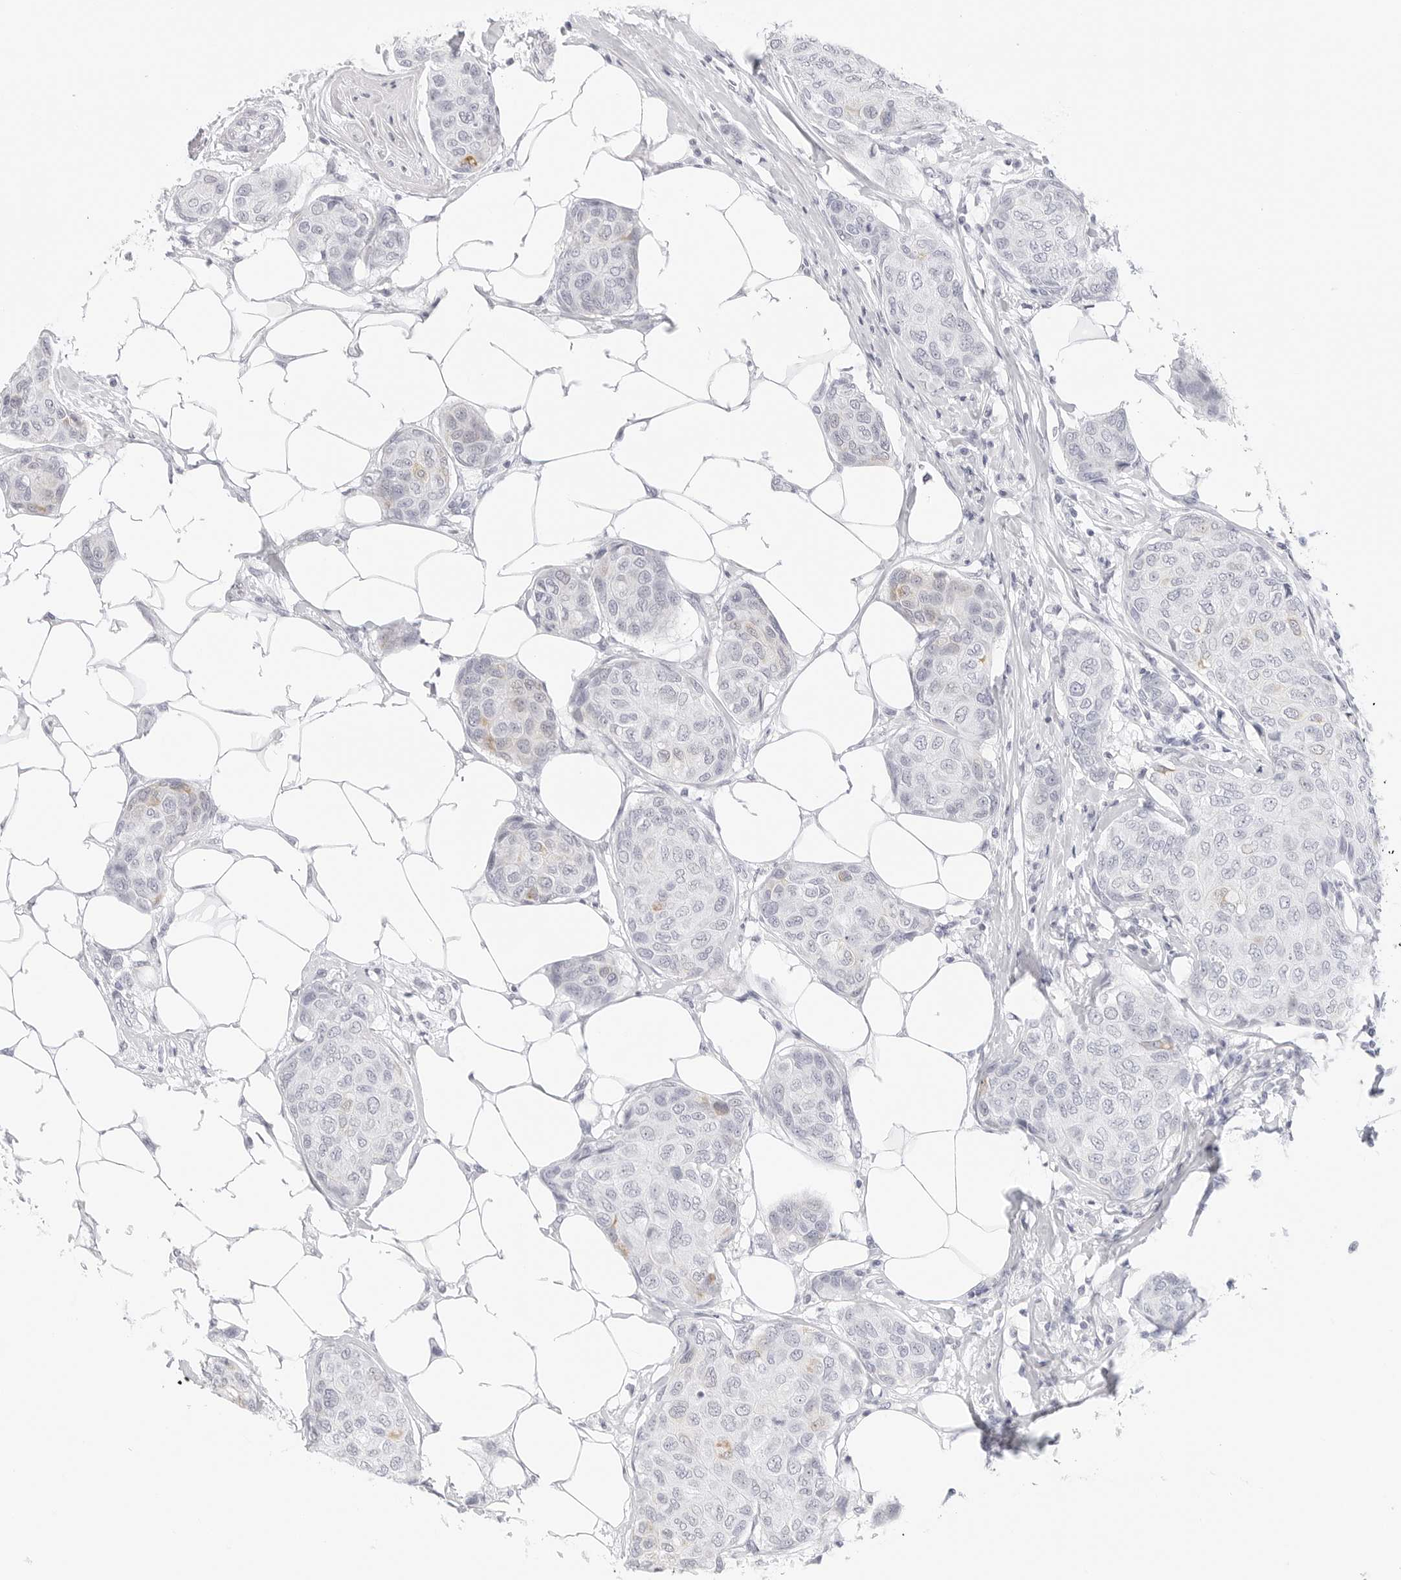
{"staining": {"intensity": "weak", "quantity": "<25%", "location": "cytoplasmic/membranous"}, "tissue": "breast cancer", "cell_type": "Tumor cells", "image_type": "cancer", "snomed": [{"axis": "morphology", "description": "Duct carcinoma"}, {"axis": "topography", "description": "Breast"}], "caption": "A high-resolution image shows immunohistochemistry staining of breast cancer, which displays no significant positivity in tumor cells.", "gene": "HMGCS2", "patient": {"sex": "female", "age": 80}}